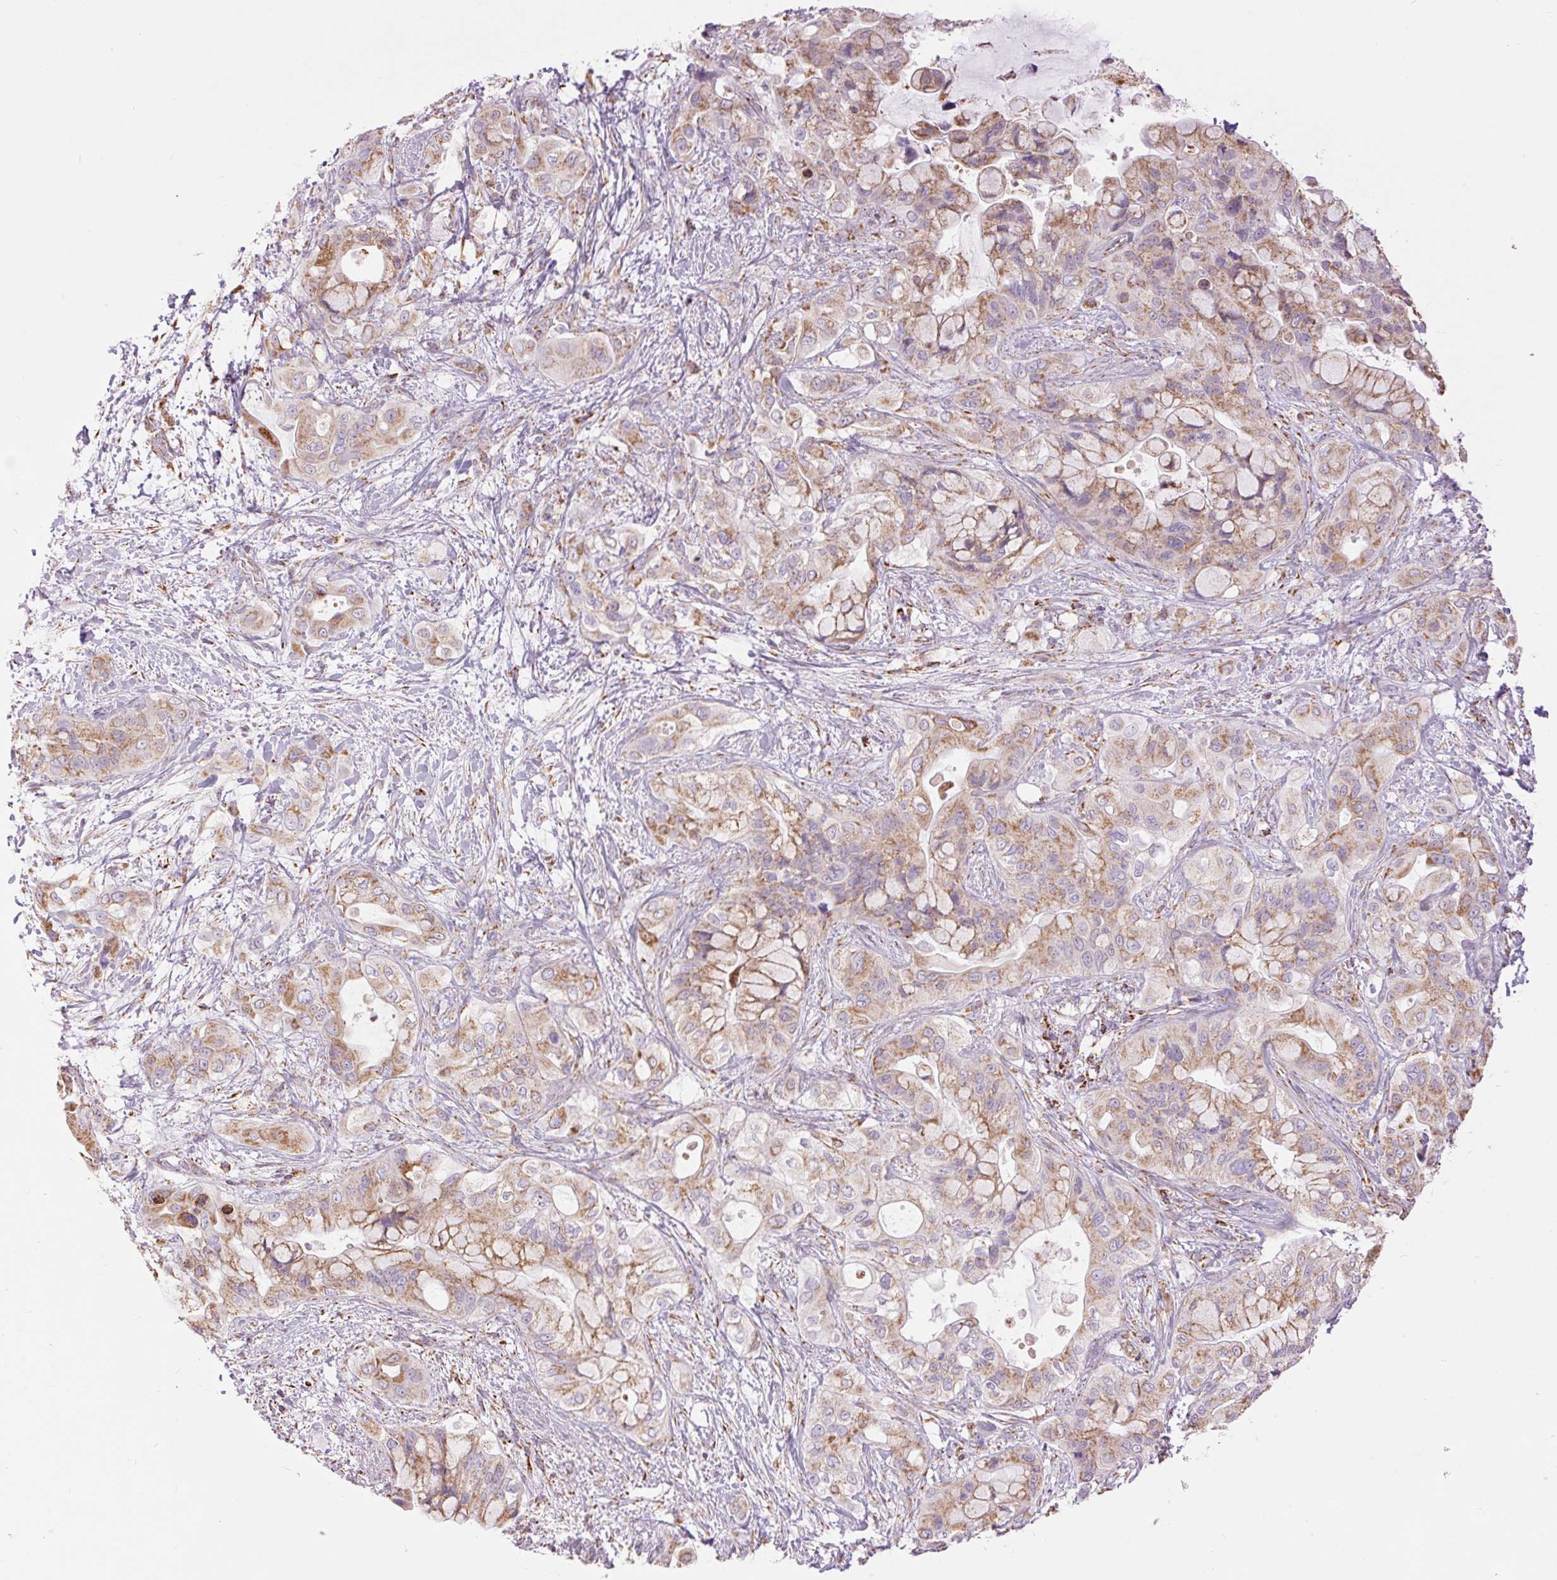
{"staining": {"intensity": "moderate", "quantity": ">75%", "location": "cytoplasmic/membranous"}, "tissue": "pancreatic cancer", "cell_type": "Tumor cells", "image_type": "cancer", "snomed": [{"axis": "morphology", "description": "Adenocarcinoma, NOS"}, {"axis": "topography", "description": "Pancreas"}], "caption": "High-power microscopy captured an IHC image of pancreatic cancer, revealing moderate cytoplasmic/membranous expression in approximately >75% of tumor cells. The staining was performed using DAB (3,3'-diaminobenzidine), with brown indicating positive protein expression. Nuclei are stained blue with hematoxylin.", "gene": "ATP5PB", "patient": {"sex": "male", "age": 71}}